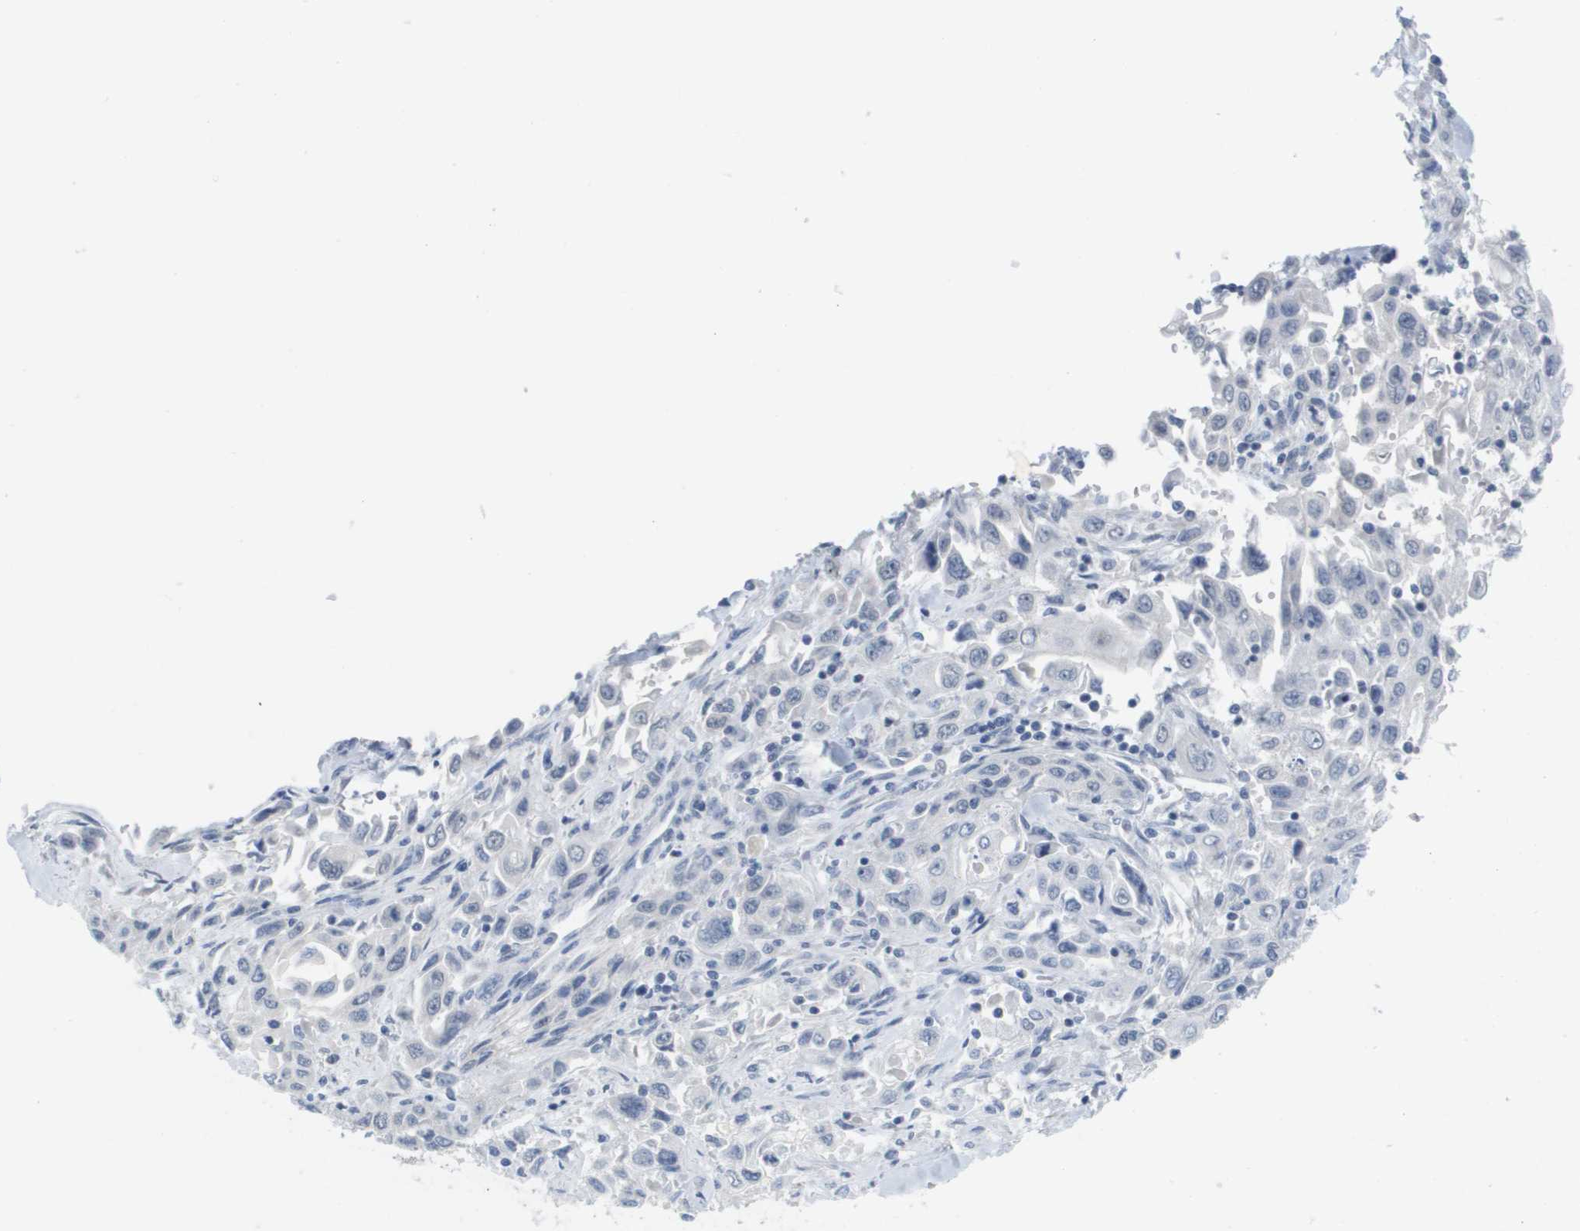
{"staining": {"intensity": "negative", "quantity": "none", "location": "none"}, "tissue": "pancreatic cancer", "cell_type": "Tumor cells", "image_type": "cancer", "snomed": [{"axis": "morphology", "description": "Adenocarcinoma, NOS"}, {"axis": "topography", "description": "Pancreas"}], "caption": "This is an immunohistochemistry (IHC) histopathology image of pancreatic adenocarcinoma. There is no staining in tumor cells.", "gene": "PDE4A", "patient": {"sex": "male", "age": 70}}